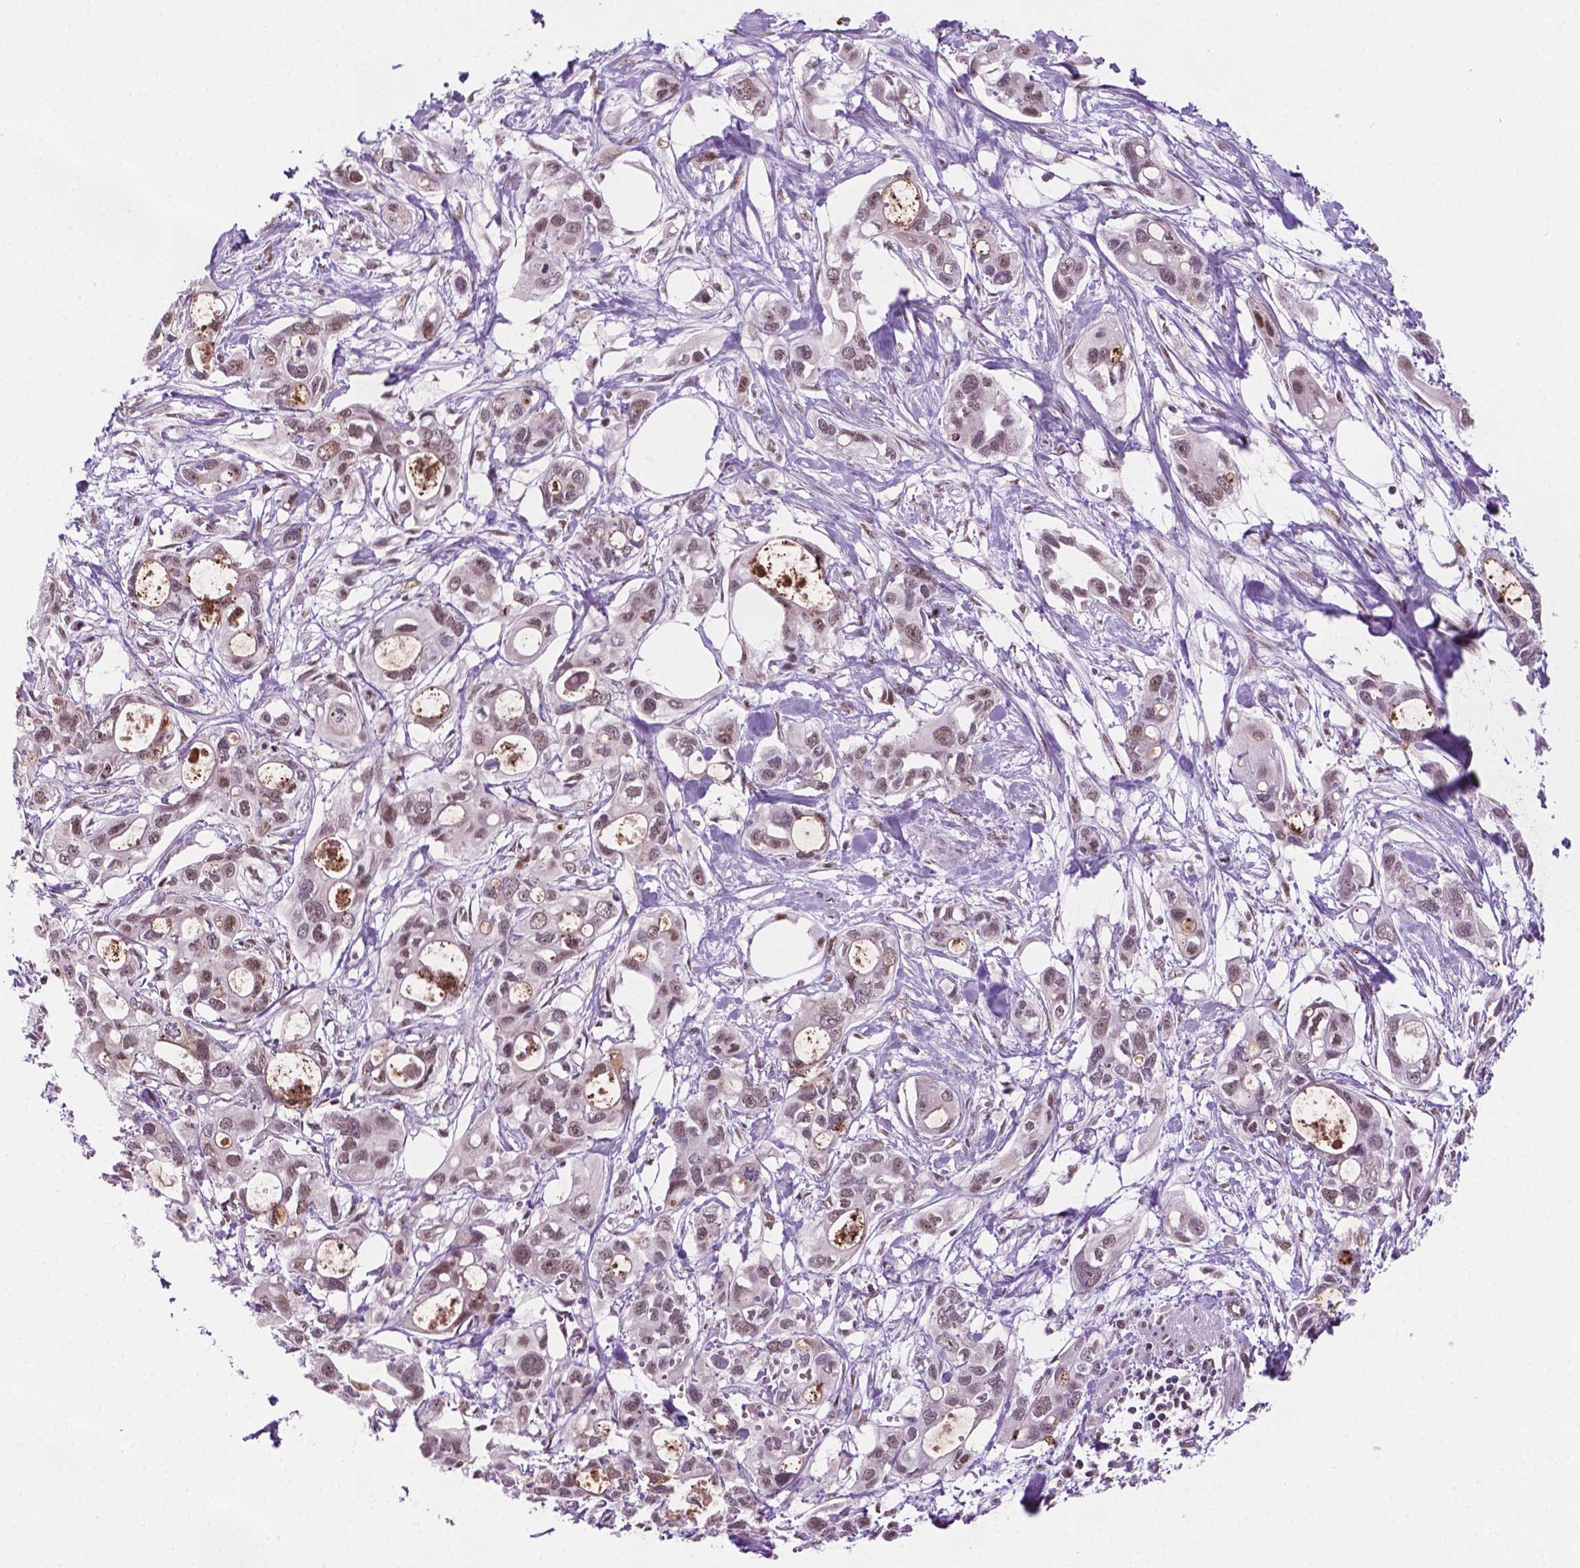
{"staining": {"intensity": "weak", "quantity": "<25%", "location": "nuclear"}, "tissue": "pancreatic cancer", "cell_type": "Tumor cells", "image_type": "cancer", "snomed": [{"axis": "morphology", "description": "Adenocarcinoma, NOS"}, {"axis": "topography", "description": "Pancreas"}], "caption": "IHC histopathology image of neoplastic tissue: pancreatic adenocarcinoma stained with DAB (3,3'-diaminobenzidine) displays no significant protein positivity in tumor cells.", "gene": "PHAX", "patient": {"sex": "male", "age": 60}}